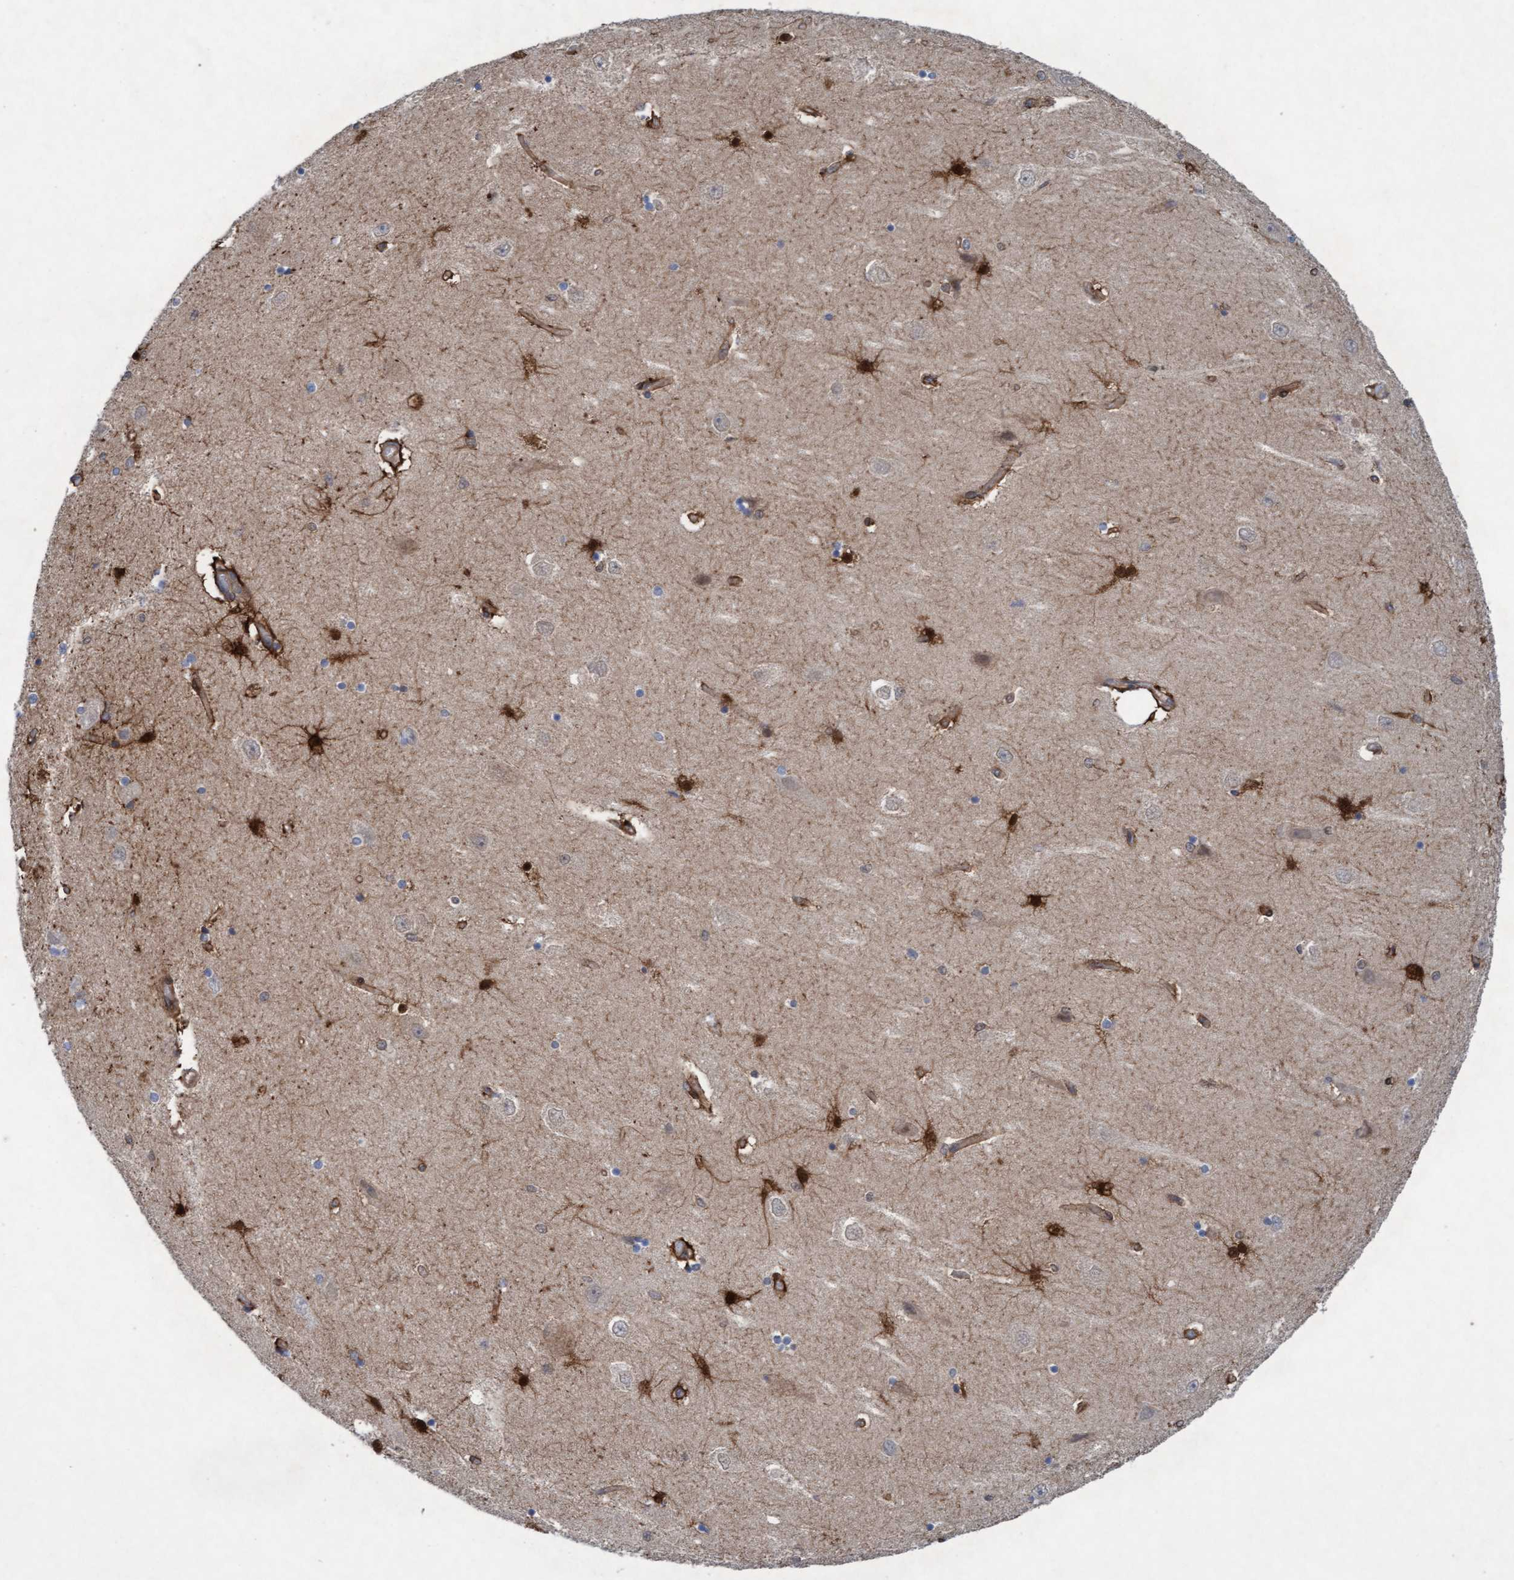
{"staining": {"intensity": "strong", "quantity": "25%-75%", "location": "cytoplasmic/membranous,nuclear"}, "tissue": "hippocampus", "cell_type": "Glial cells", "image_type": "normal", "snomed": [{"axis": "morphology", "description": "Normal tissue, NOS"}, {"axis": "topography", "description": "Hippocampus"}], "caption": "IHC photomicrograph of normal hippocampus stained for a protein (brown), which exhibits high levels of strong cytoplasmic/membranous,nuclear expression in about 25%-75% of glial cells.", "gene": "PLCD1", "patient": {"sex": "female", "age": 54}}